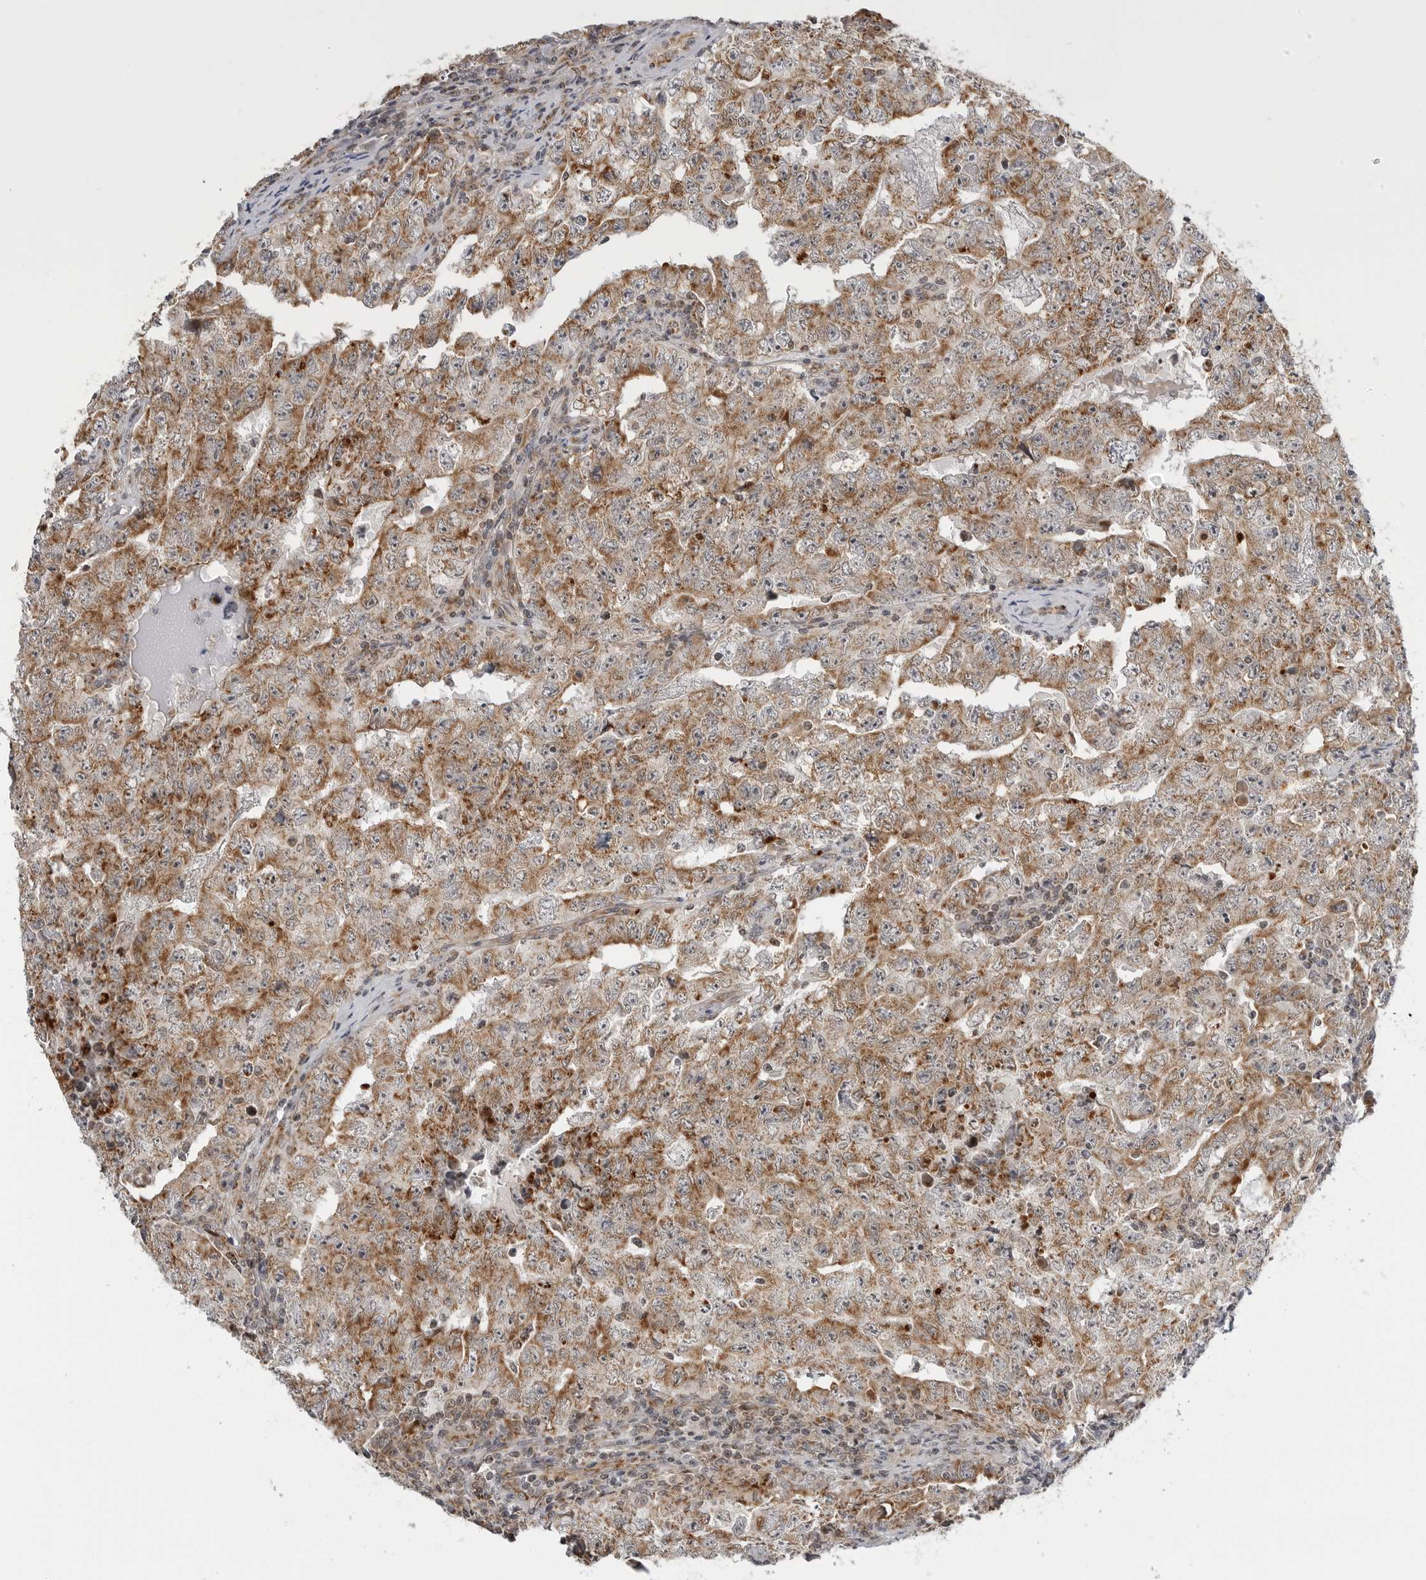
{"staining": {"intensity": "moderate", "quantity": "25%-75%", "location": "cytoplasmic/membranous"}, "tissue": "testis cancer", "cell_type": "Tumor cells", "image_type": "cancer", "snomed": [{"axis": "morphology", "description": "Carcinoma, Embryonal, NOS"}, {"axis": "topography", "description": "Testis"}], "caption": "Protein positivity by immunohistochemistry (IHC) displays moderate cytoplasmic/membranous positivity in approximately 25%-75% of tumor cells in testis embryonal carcinoma. The protein is stained brown, and the nuclei are stained in blue (DAB (3,3'-diaminobenzidine) IHC with brightfield microscopy, high magnification).", "gene": "PEX2", "patient": {"sex": "male", "age": 26}}